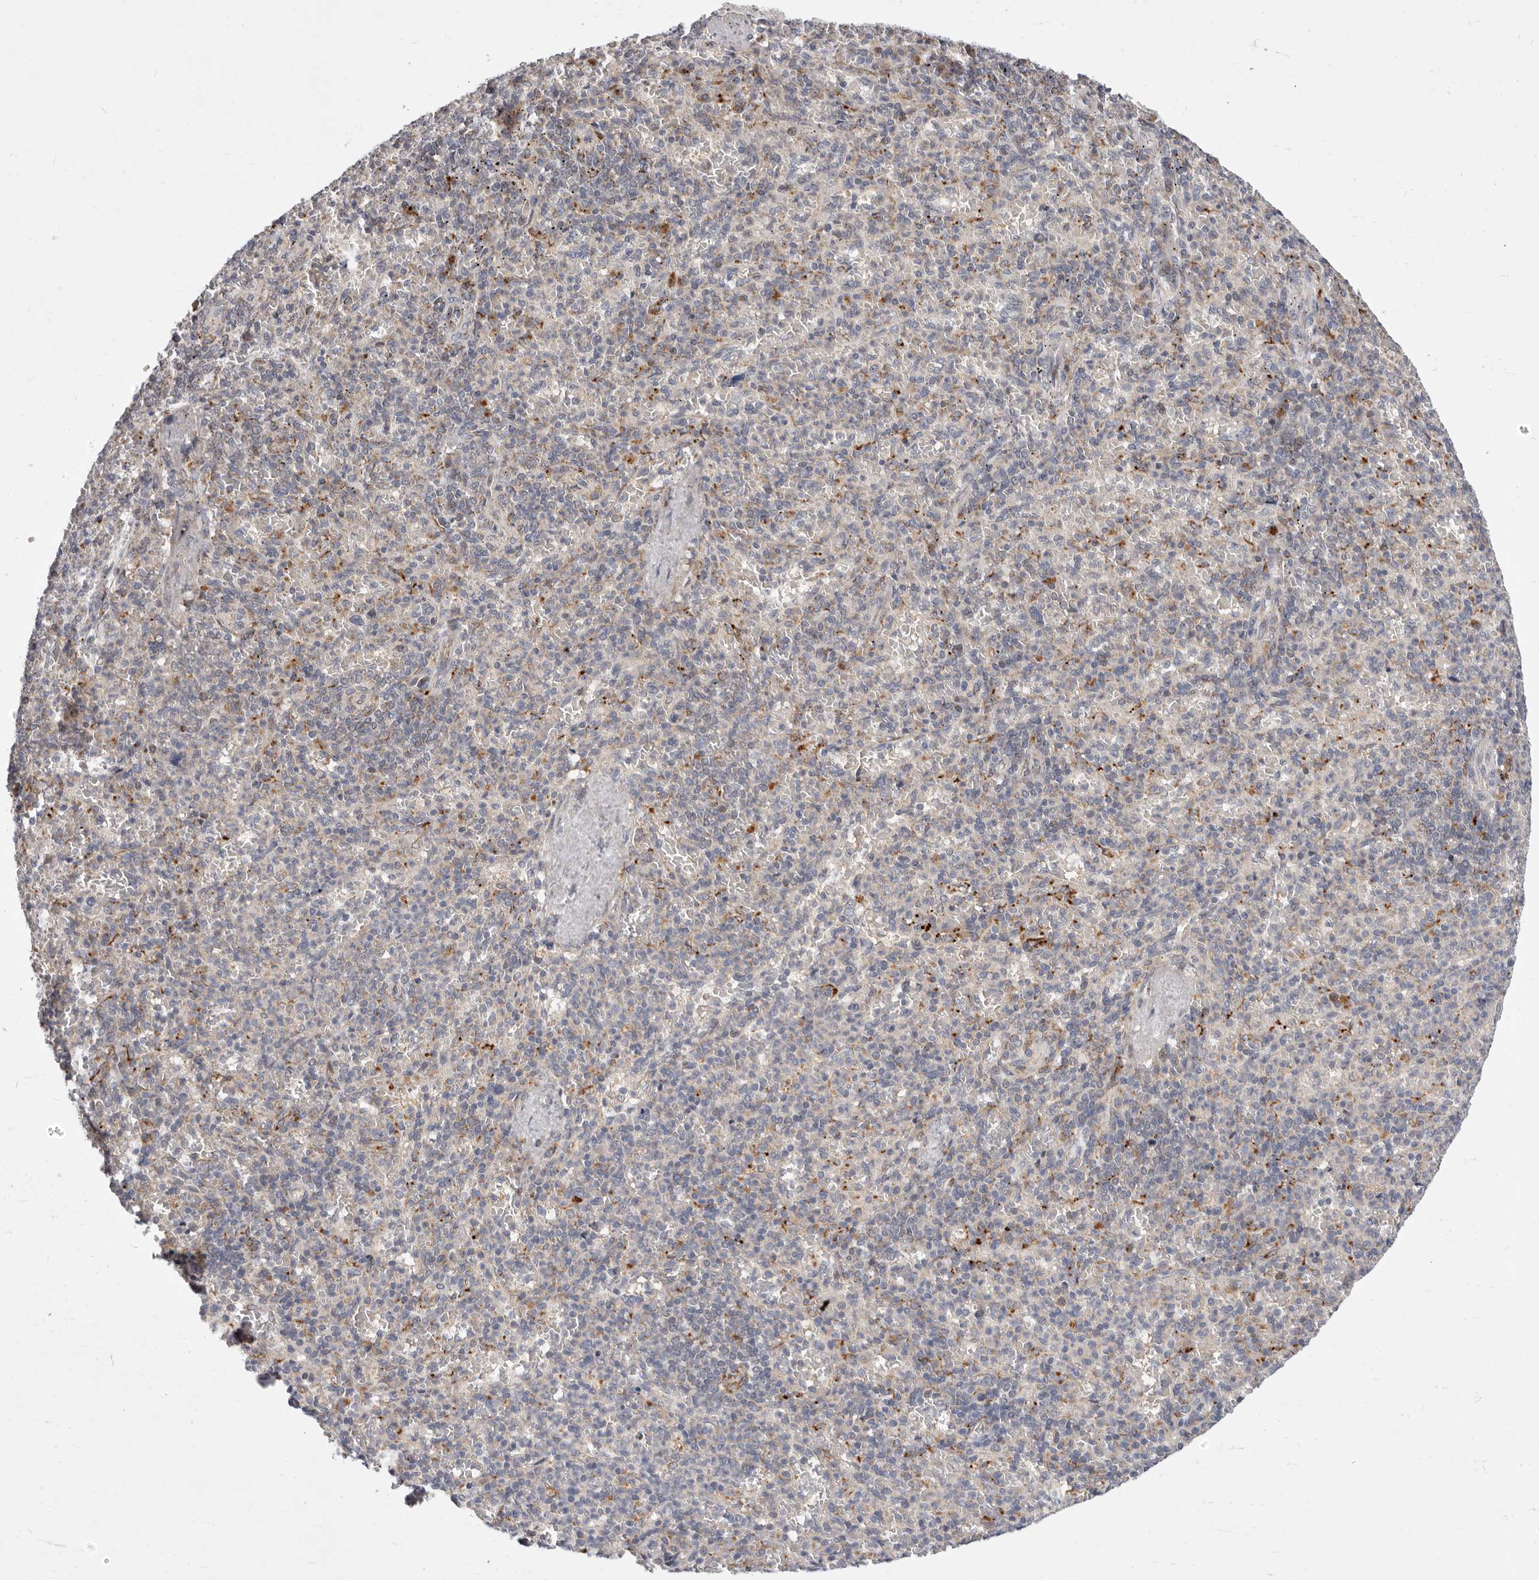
{"staining": {"intensity": "weak", "quantity": "<25%", "location": "cytoplasmic/membranous"}, "tissue": "spleen", "cell_type": "Cells in red pulp", "image_type": "normal", "snomed": [{"axis": "morphology", "description": "Normal tissue, NOS"}, {"axis": "topography", "description": "Spleen"}], "caption": "This micrograph is of normal spleen stained with IHC to label a protein in brown with the nuclei are counter-stained blue. There is no staining in cells in red pulp.", "gene": "TOR3A", "patient": {"sex": "female", "age": 74}}